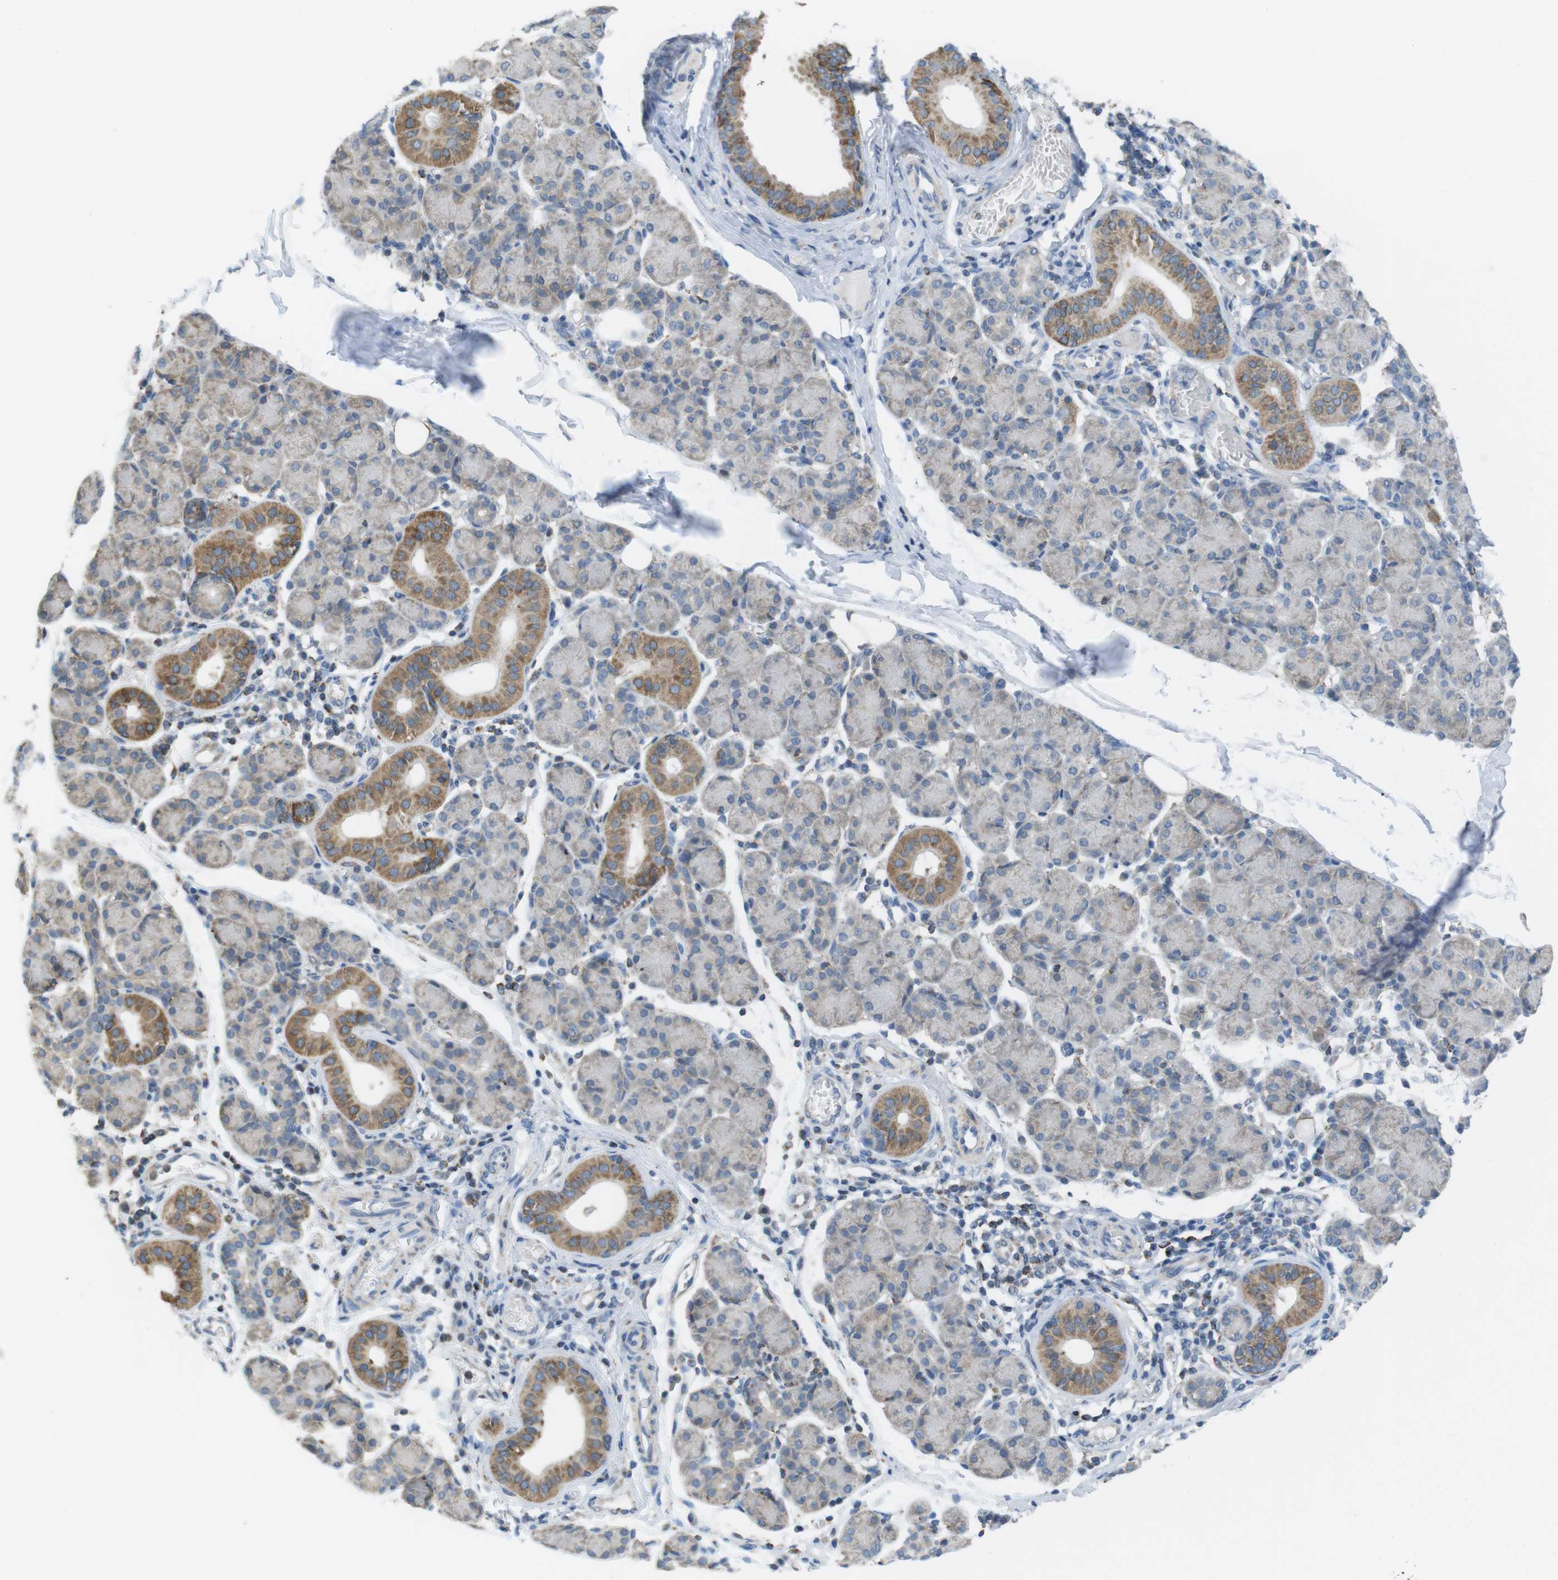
{"staining": {"intensity": "moderate", "quantity": "<25%", "location": "cytoplasmic/membranous"}, "tissue": "salivary gland", "cell_type": "Glandular cells", "image_type": "normal", "snomed": [{"axis": "morphology", "description": "Normal tissue, NOS"}, {"axis": "morphology", "description": "Inflammation, NOS"}, {"axis": "topography", "description": "Lymph node"}, {"axis": "topography", "description": "Salivary gland"}], "caption": "Protein staining demonstrates moderate cytoplasmic/membranous staining in approximately <25% of glandular cells in unremarkable salivary gland.", "gene": "GRIK1", "patient": {"sex": "male", "age": 3}}